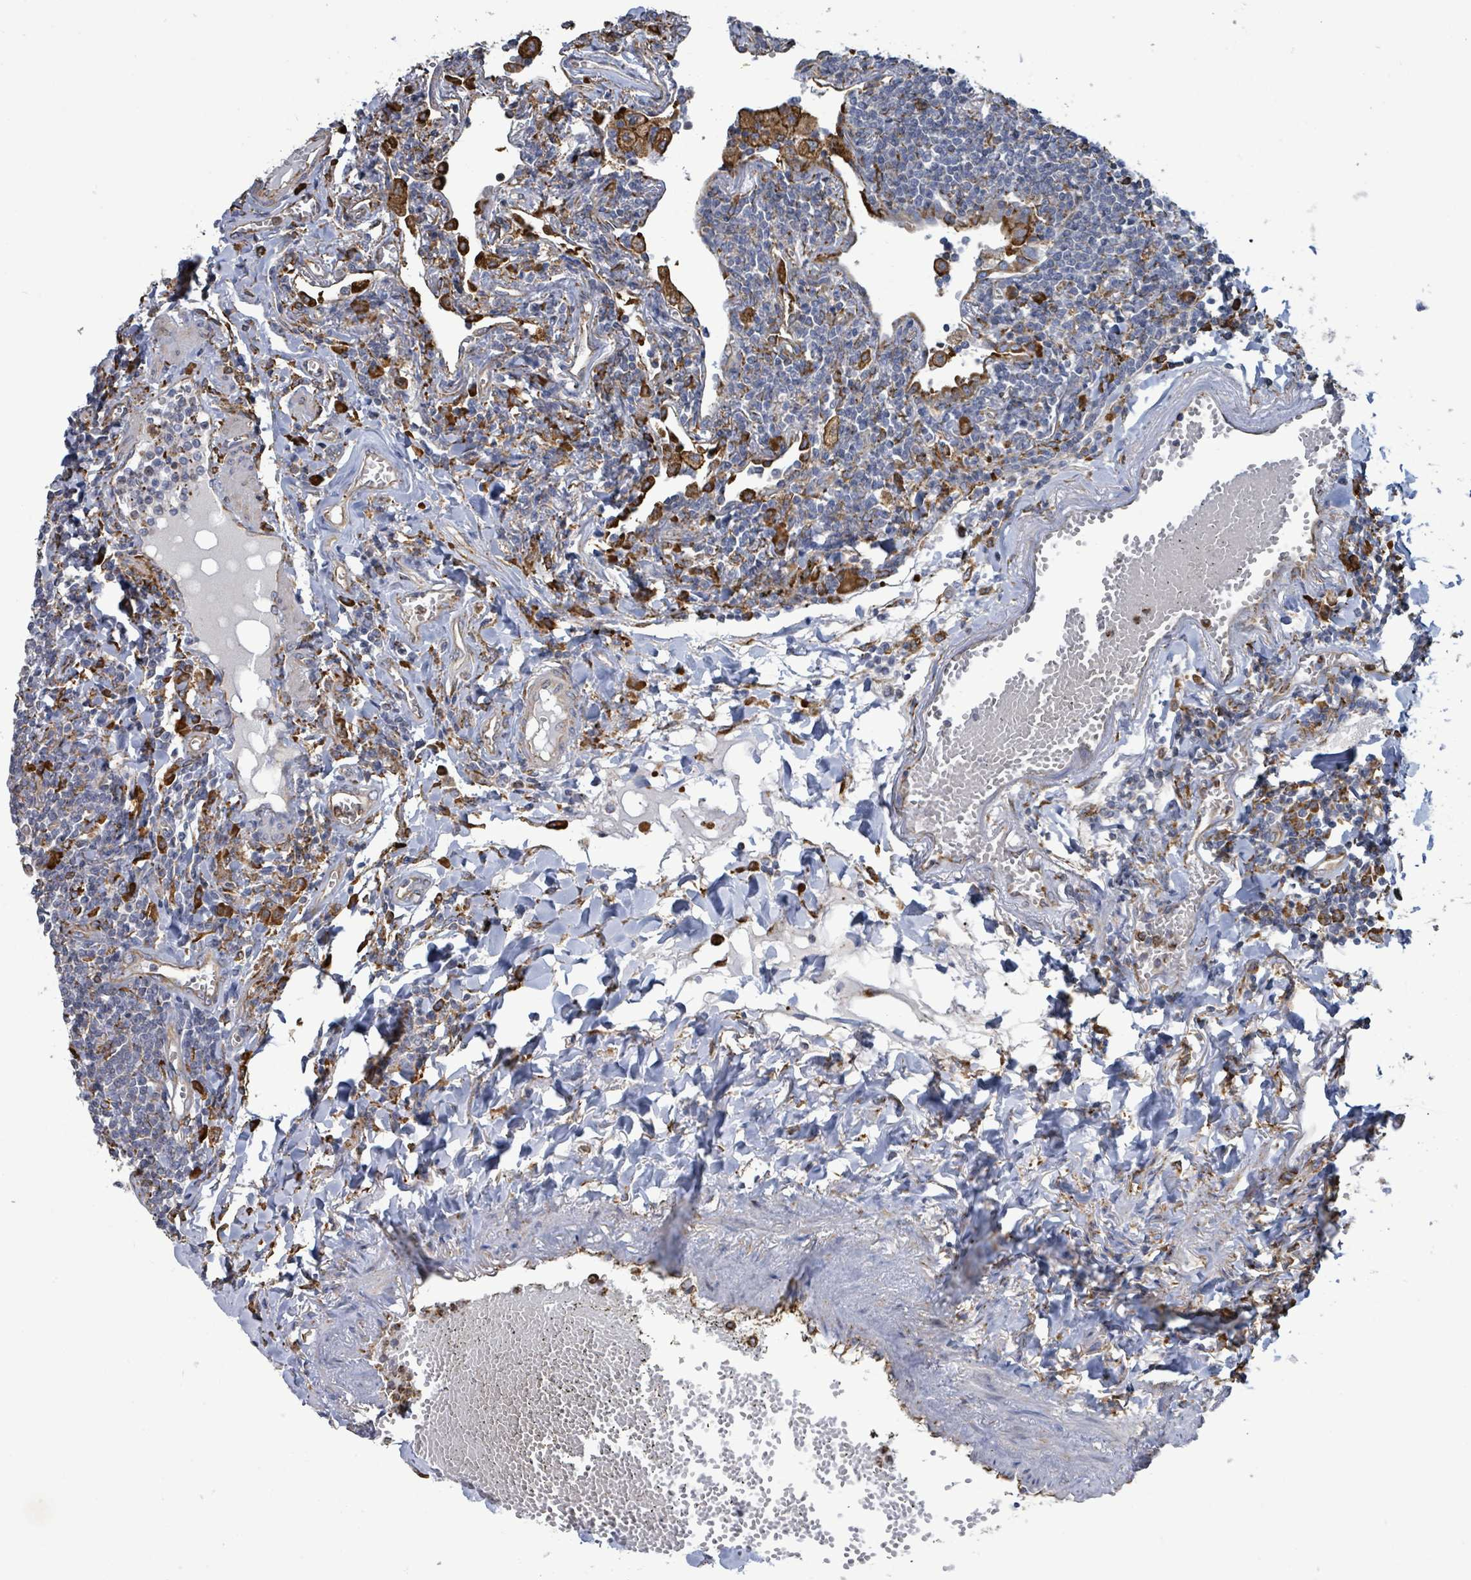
{"staining": {"intensity": "negative", "quantity": "none", "location": "none"}, "tissue": "lymphoma", "cell_type": "Tumor cells", "image_type": "cancer", "snomed": [{"axis": "morphology", "description": "Malignant lymphoma, non-Hodgkin's type, Low grade"}, {"axis": "topography", "description": "Lung"}], "caption": "This is an immunohistochemistry image of lymphoma. There is no staining in tumor cells.", "gene": "RFPL4A", "patient": {"sex": "female", "age": 71}}